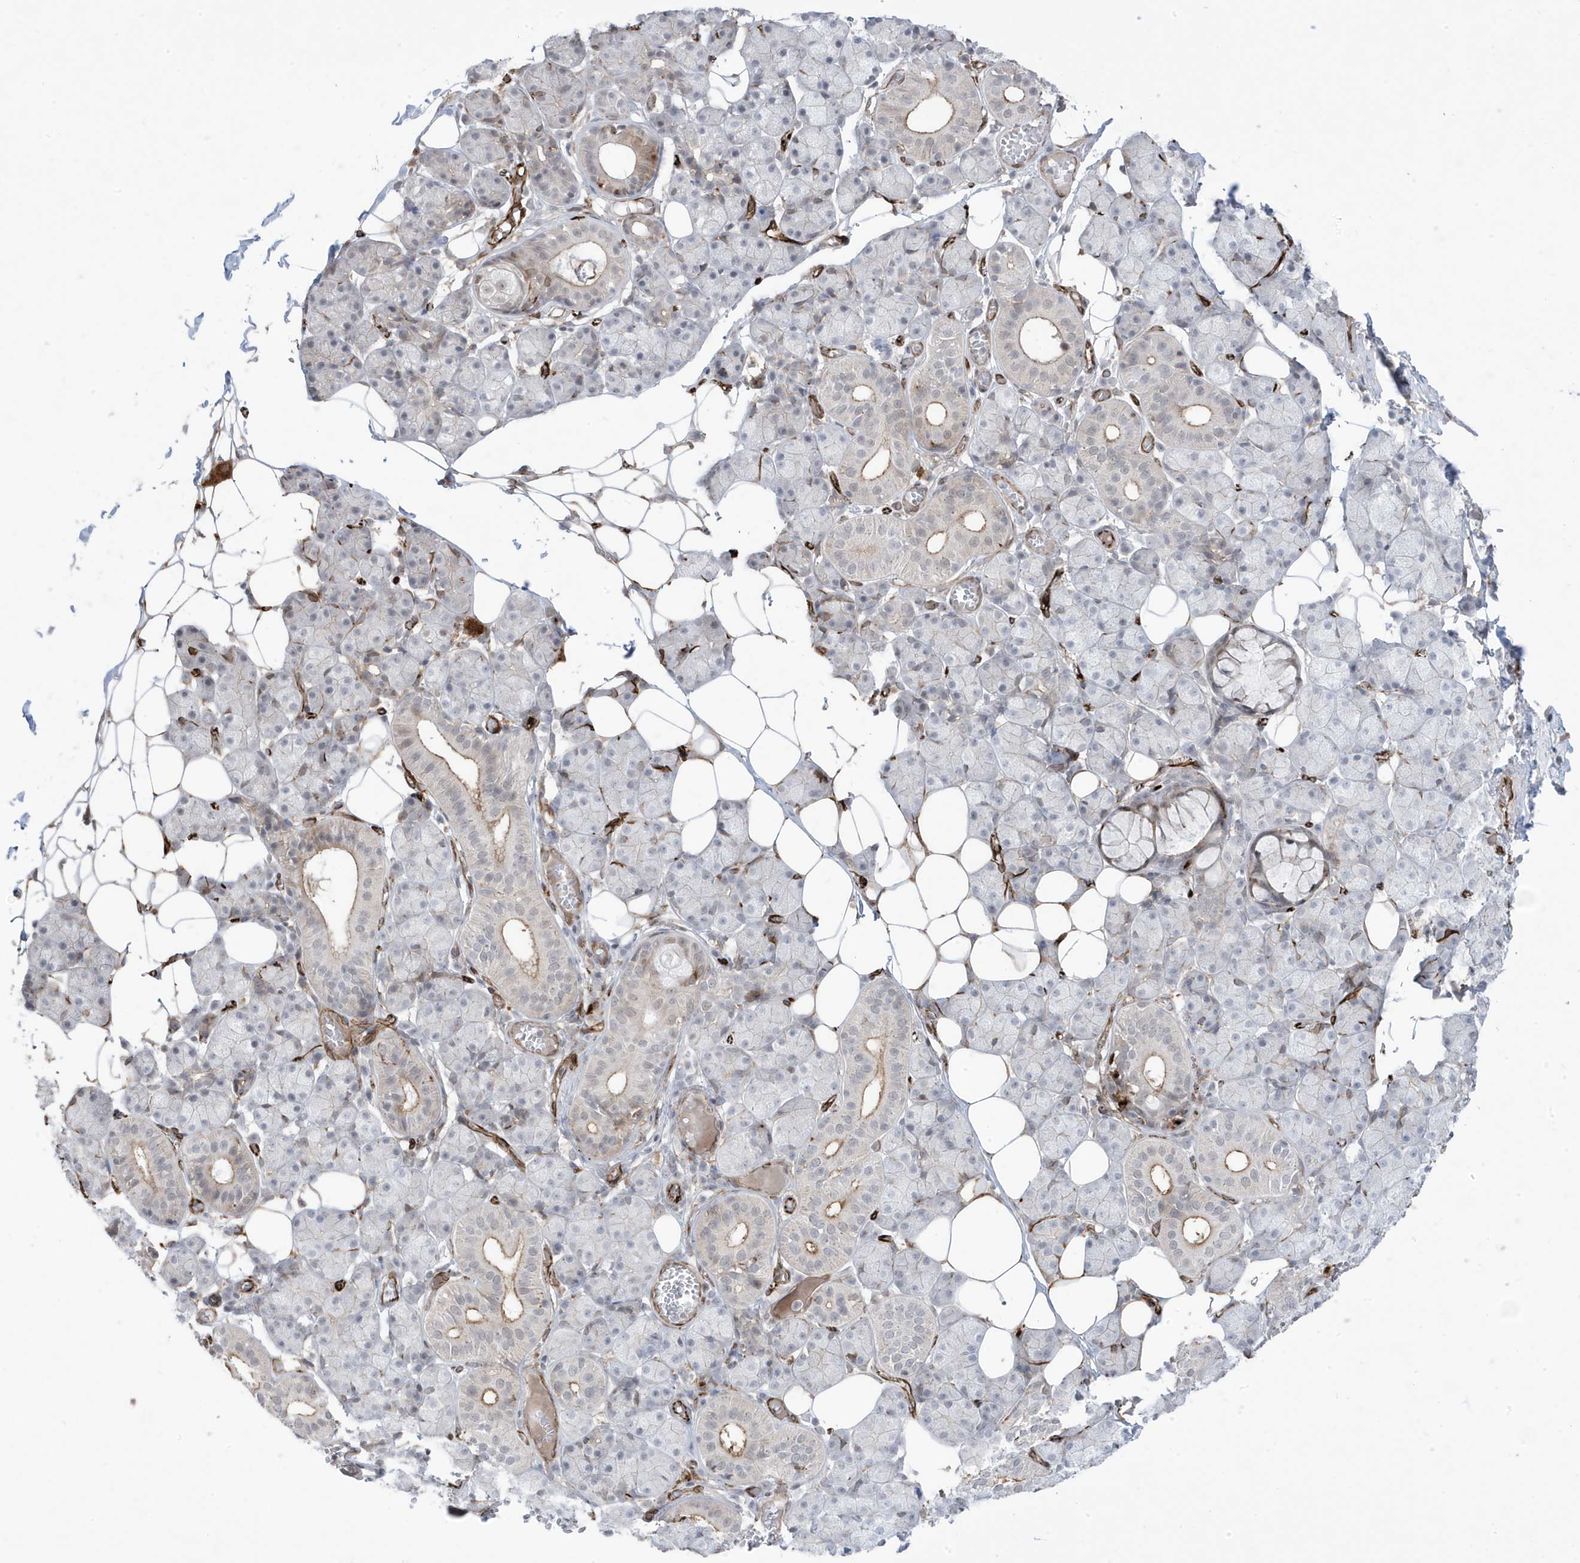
{"staining": {"intensity": "moderate", "quantity": "<25%", "location": "cytoplasmic/membranous"}, "tissue": "salivary gland", "cell_type": "Glandular cells", "image_type": "normal", "snomed": [{"axis": "morphology", "description": "Normal tissue, NOS"}, {"axis": "topography", "description": "Salivary gland"}], "caption": "The image reveals immunohistochemical staining of normal salivary gland. There is moderate cytoplasmic/membranous staining is identified in about <25% of glandular cells.", "gene": "ADAMTSL3", "patient": {"sex": "female", "age": 33}}